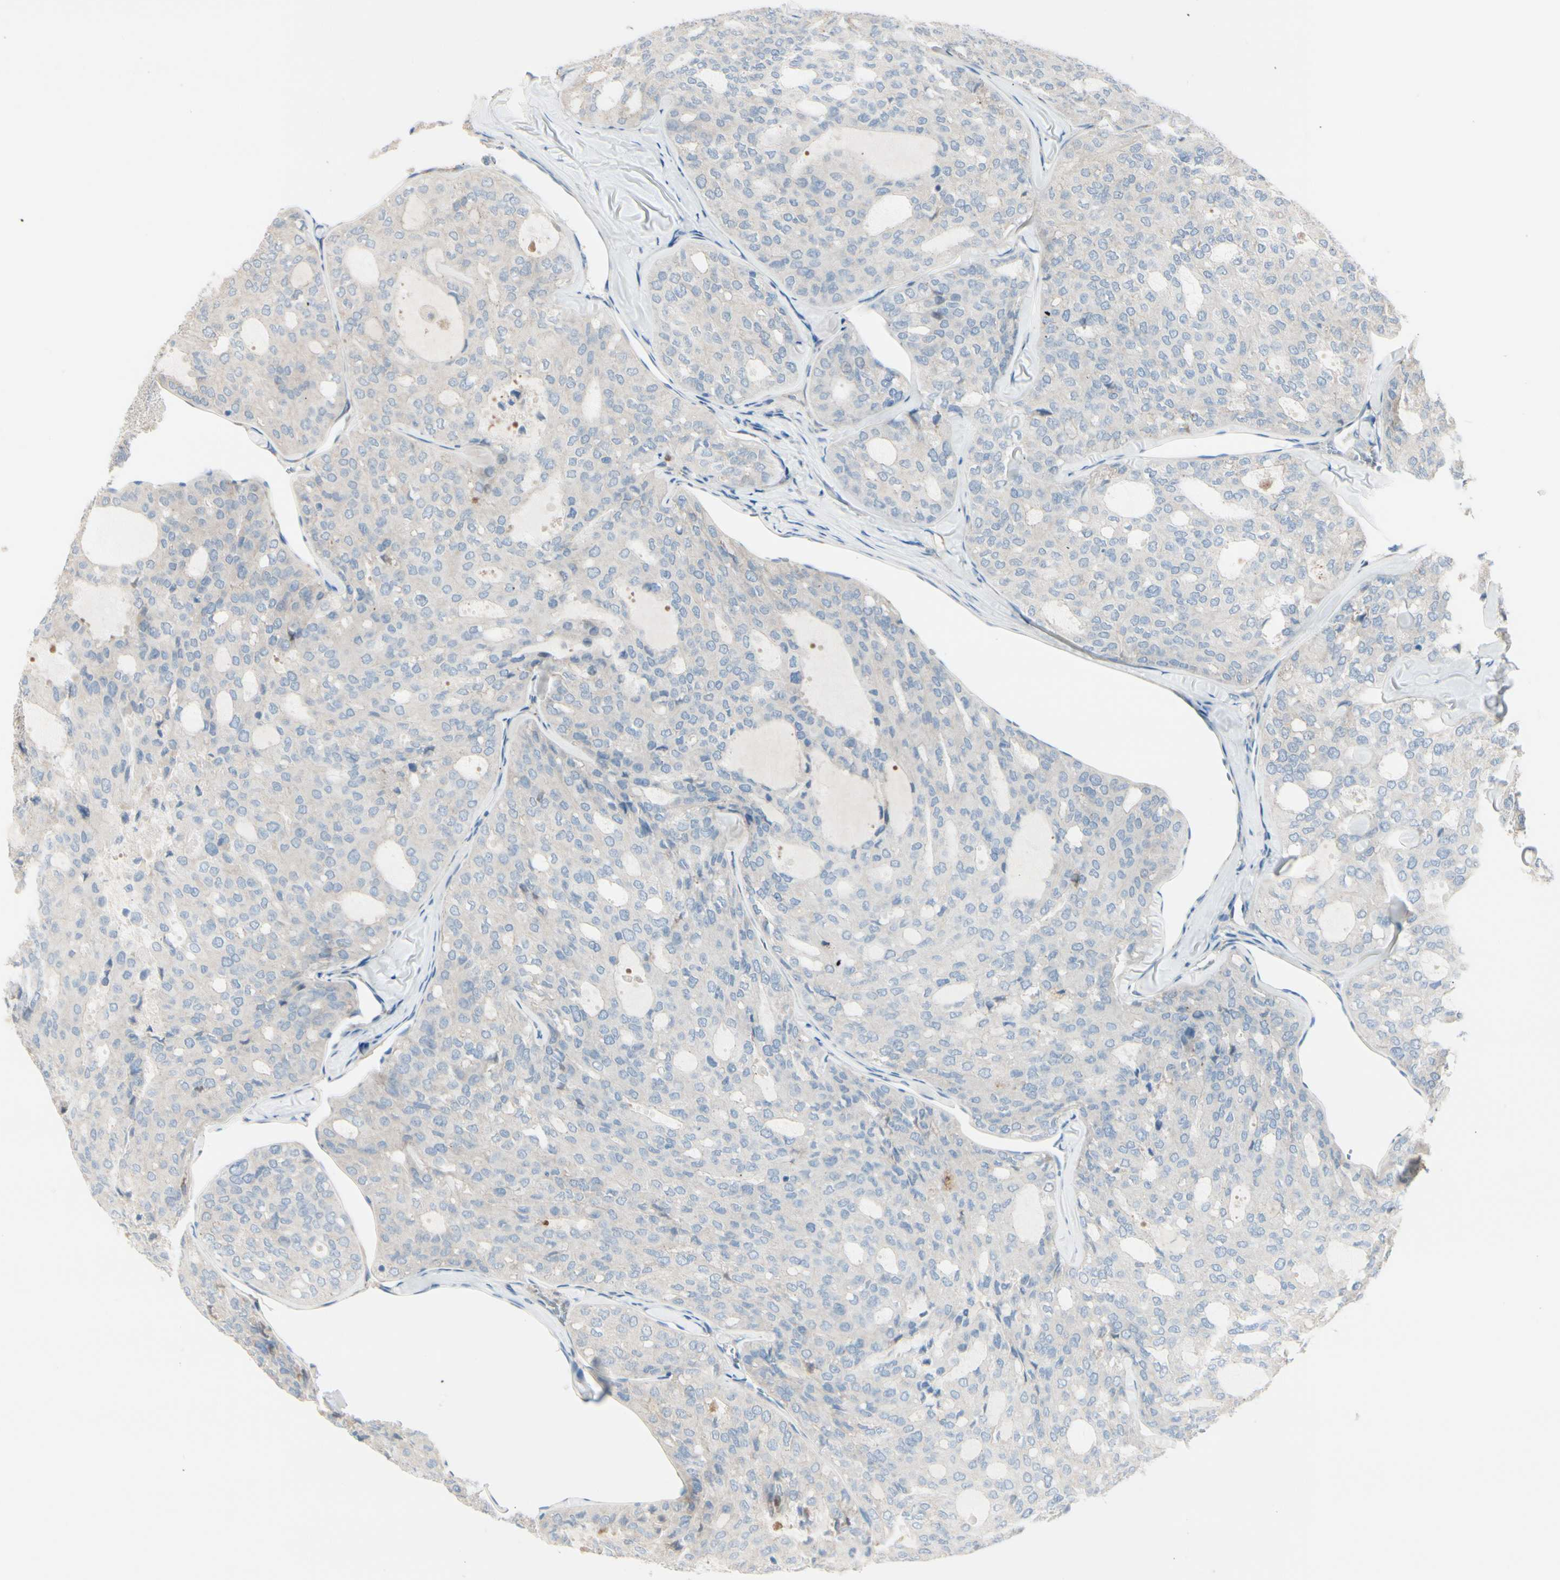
{"staining": {"intensity": "negative", "quantity": "none", "location": "none"}, "tissue": "thyroid cancer", "cell_type": "Tumor cells", "image_type": "cancer", "snomed": [{"axis": "morphology", "description": "Follicular adenoma carcinoma, NOS"}, {"axis": "topography", "description": "Thyroid gland"}], "caption": "The immunohistochemistry photomicrograph has no significant staining in tumor cells of thyroid cancer tissue.", "gene": "EPHA3", "patient": {"sex": "male", "age": 75}}